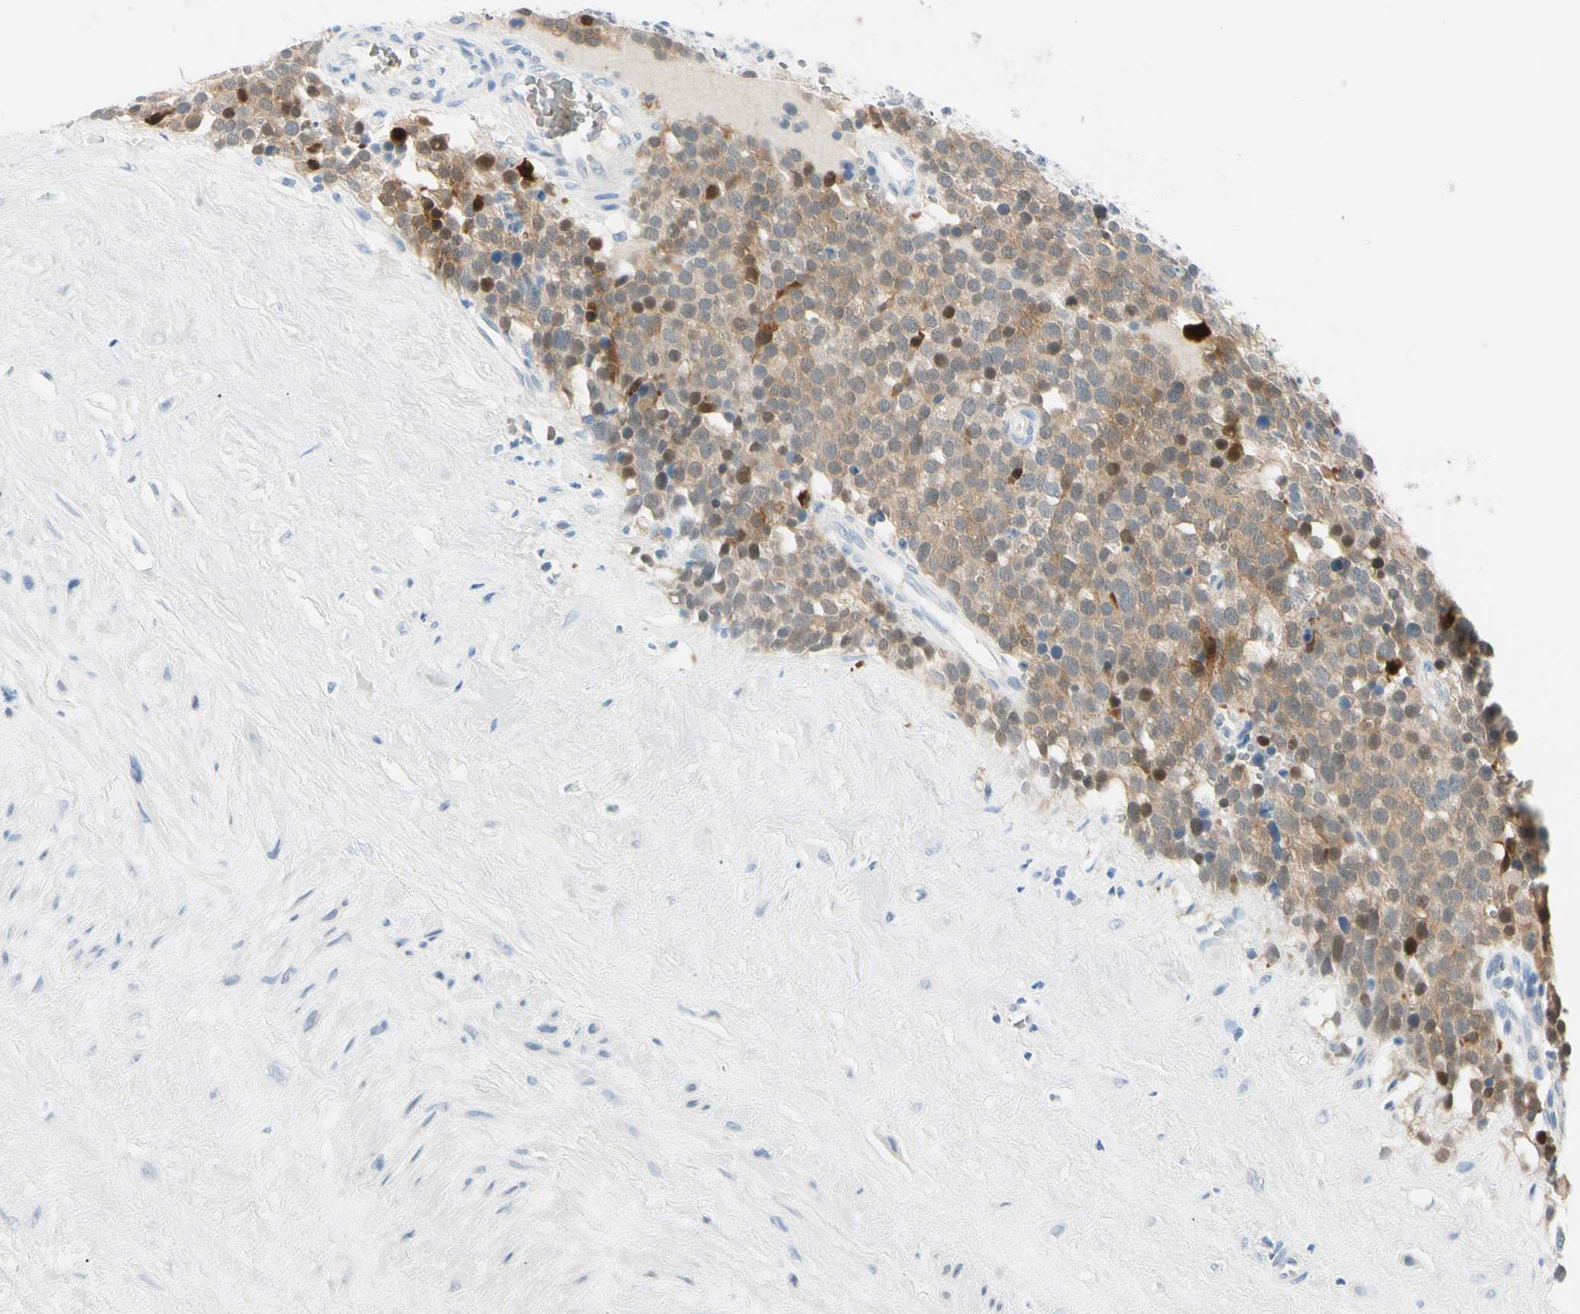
{"staining": {"intensity": "moderate", "quantity": ">75%", "location": "cytoplasmic/membranous,nuclear"}, "tissue": "testis cancer", "cell_type": "Tumor cells", "image_type": "cancer", "snomed": [{"axis": "morphology", "description": "Seminoma, NOS"}, {"axis": "topography", "description": "Testis"}], "caption": "Immunohistochemical staining of testis cancer (seminoma) exhibits medium levels of moderate cytoplasmic/membranous and nuclear staining in about >75% of tumor cells. The staining was performed using DAB (3,3'-diaminobenzidine), with brown indicating positive protein expression. Nuclei are stained blue with hematoxylin.", "gene": "CA1", "patient": {"sex": "male", "age": 71}}